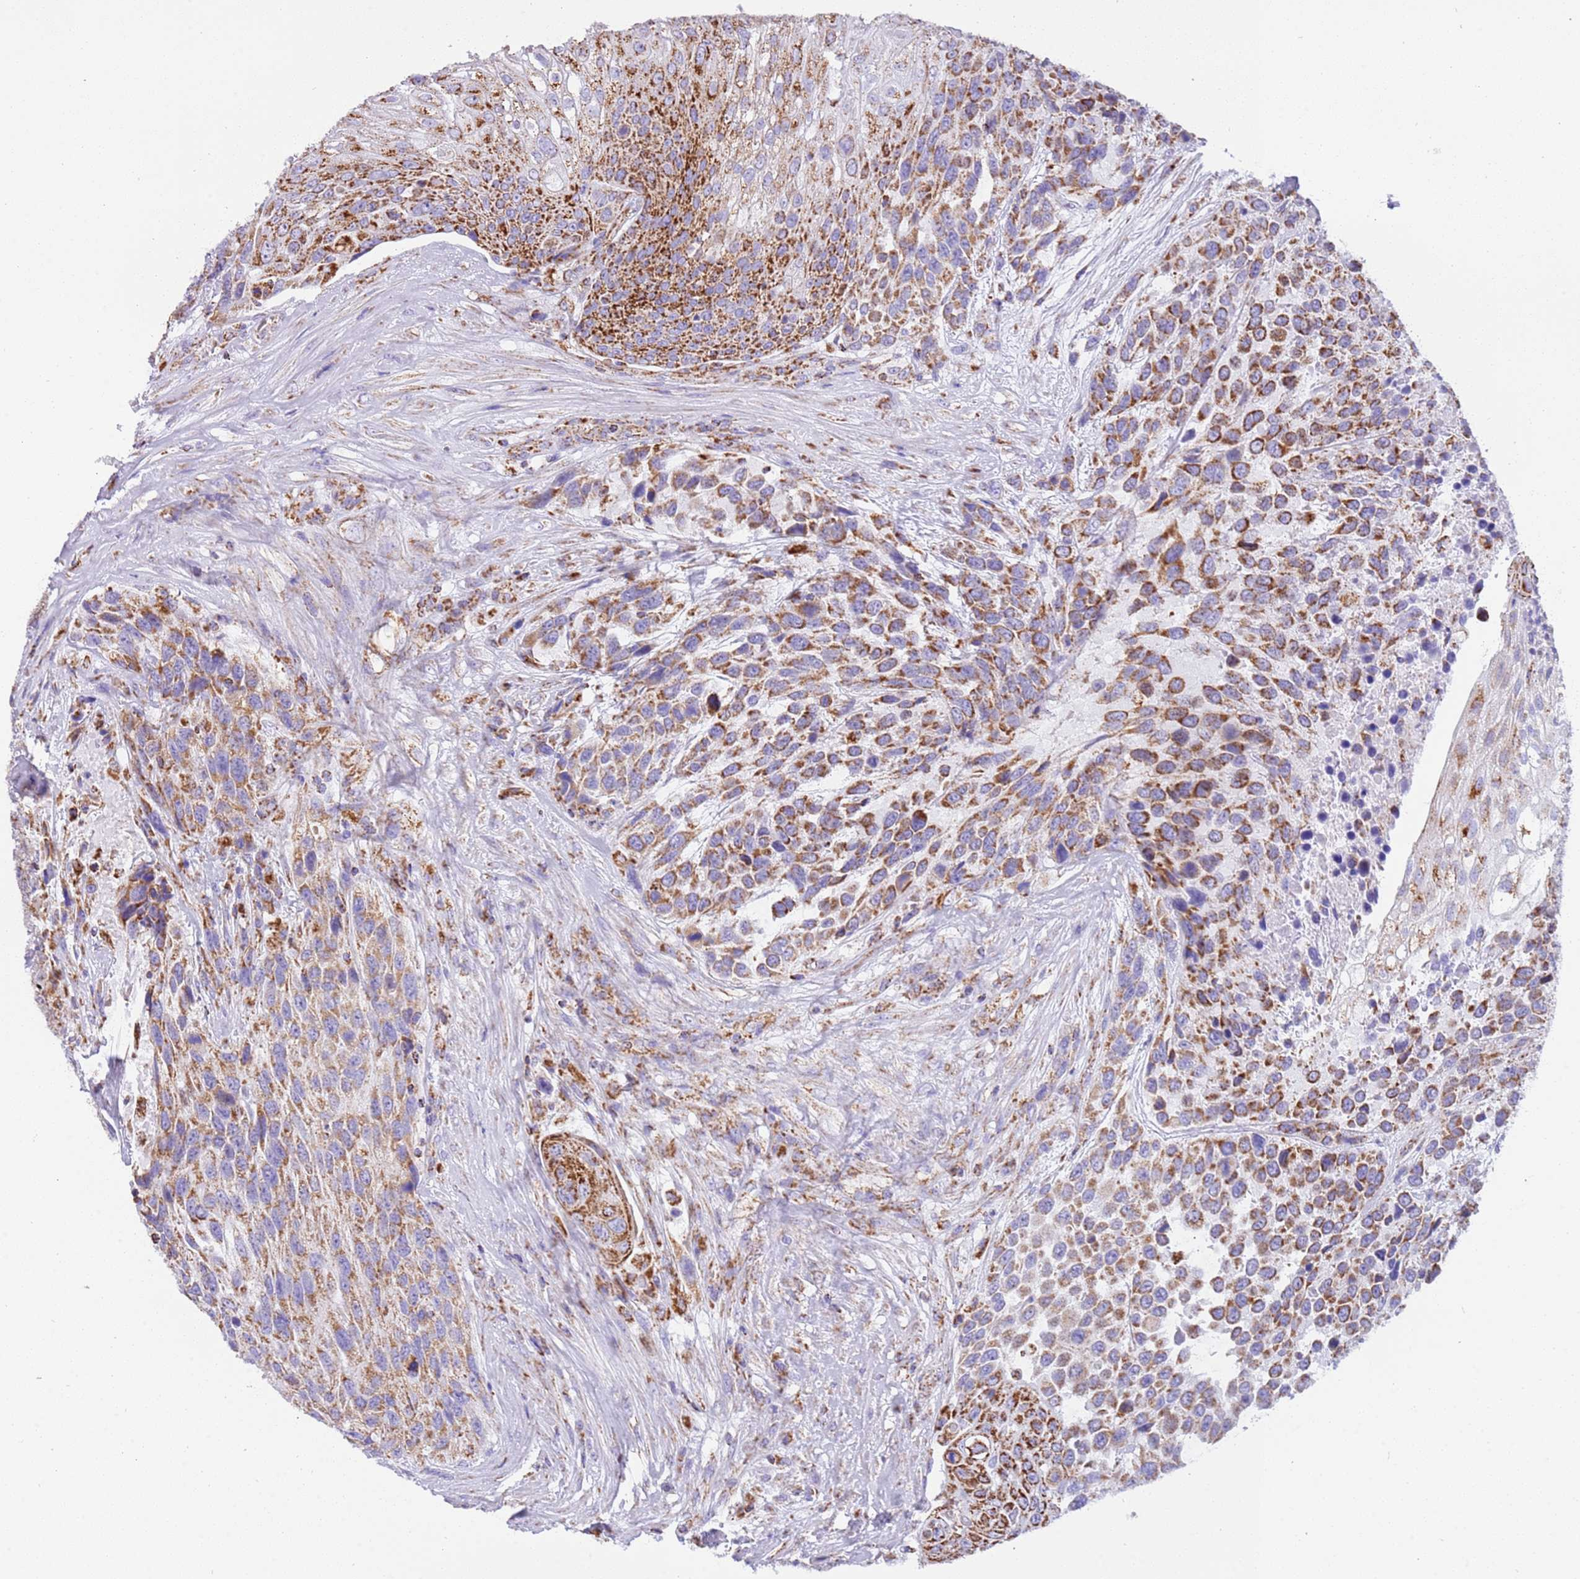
{"staining": {"intensity": "strong", "quantity": ">75%", "location": "cytoplasmic/membranous"}, "tissue": "urothelial cancer", "cell_type": "Tumor cells", "image_type": "cancer", "snomed": [{"axis": "morphology", "description": "Urothelial carcinoma, High grade"}, {"axis": "topography", "description": "Urinary bladder"}], "caption": "DAB immunohistochemical staining of high-grade urothelial carcinoma shows strong cytoplasmic/membranous protein expression in about >75% of tumor cells.", "gene": "SUCLG2", "patient": {"sex": "female", "age": 70}}